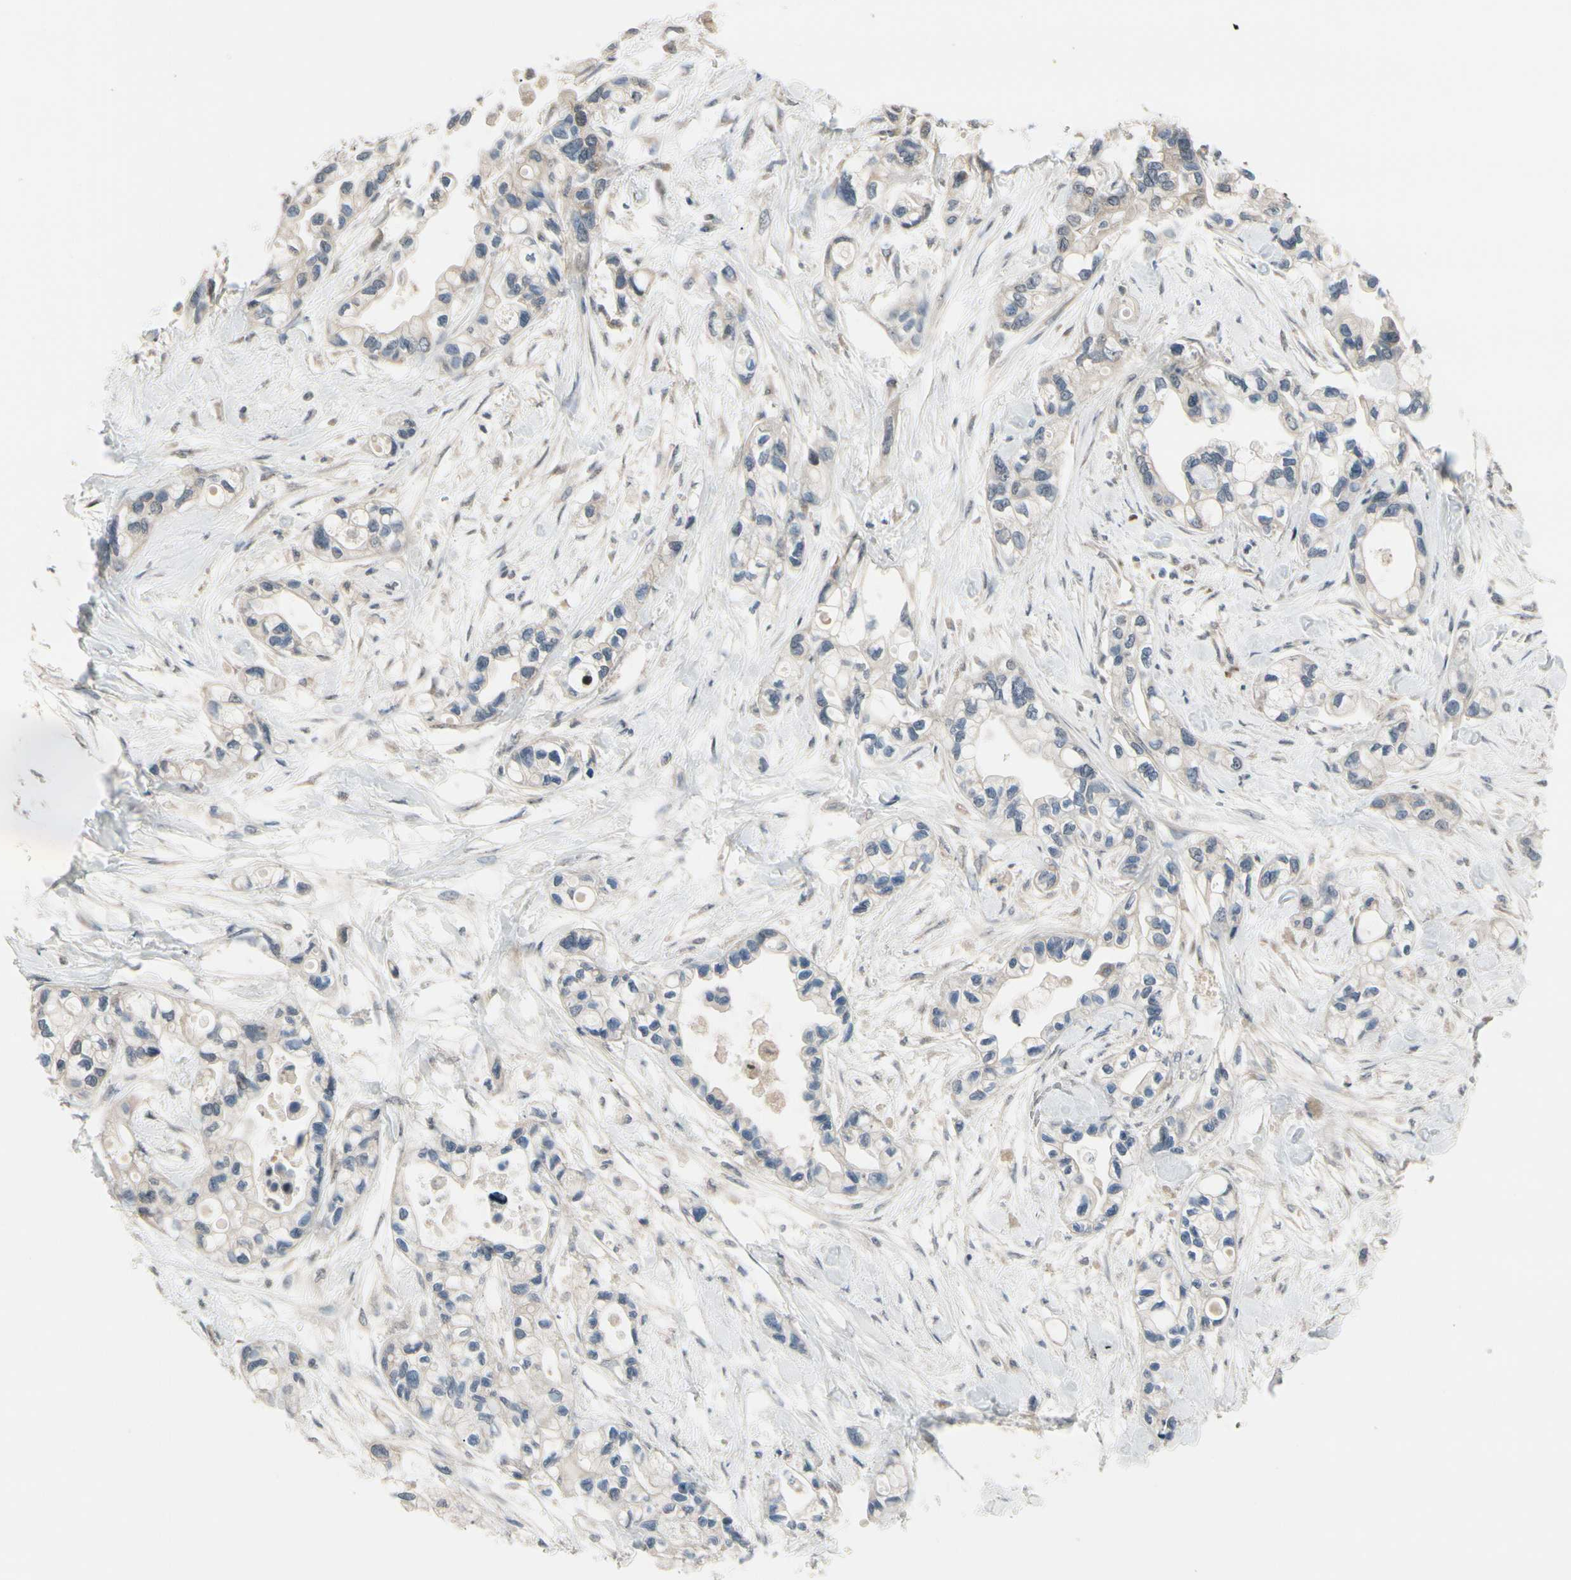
{"staining": {"intensity": "weak", "quantity": "25%-75%", "location": "cytoplasmic/membranous"}, "tissue": "pancreatic cancer", "cell_type": "Tumor cells", "image_type": "cancer", "snomed": [{"axis": "morphology", "description": "Adenocarcinoma, NOS"}, {"axis": "topography", "description": "Pancreas"}], "caption": "Weak cytoplasmic/membranous protein expression is seen in about 25%-75% of tumor cells in pancreatic cancer (adenocarcinoma).", "gene": "SNX29", "patient": {"sex": "female", "age": 77}}